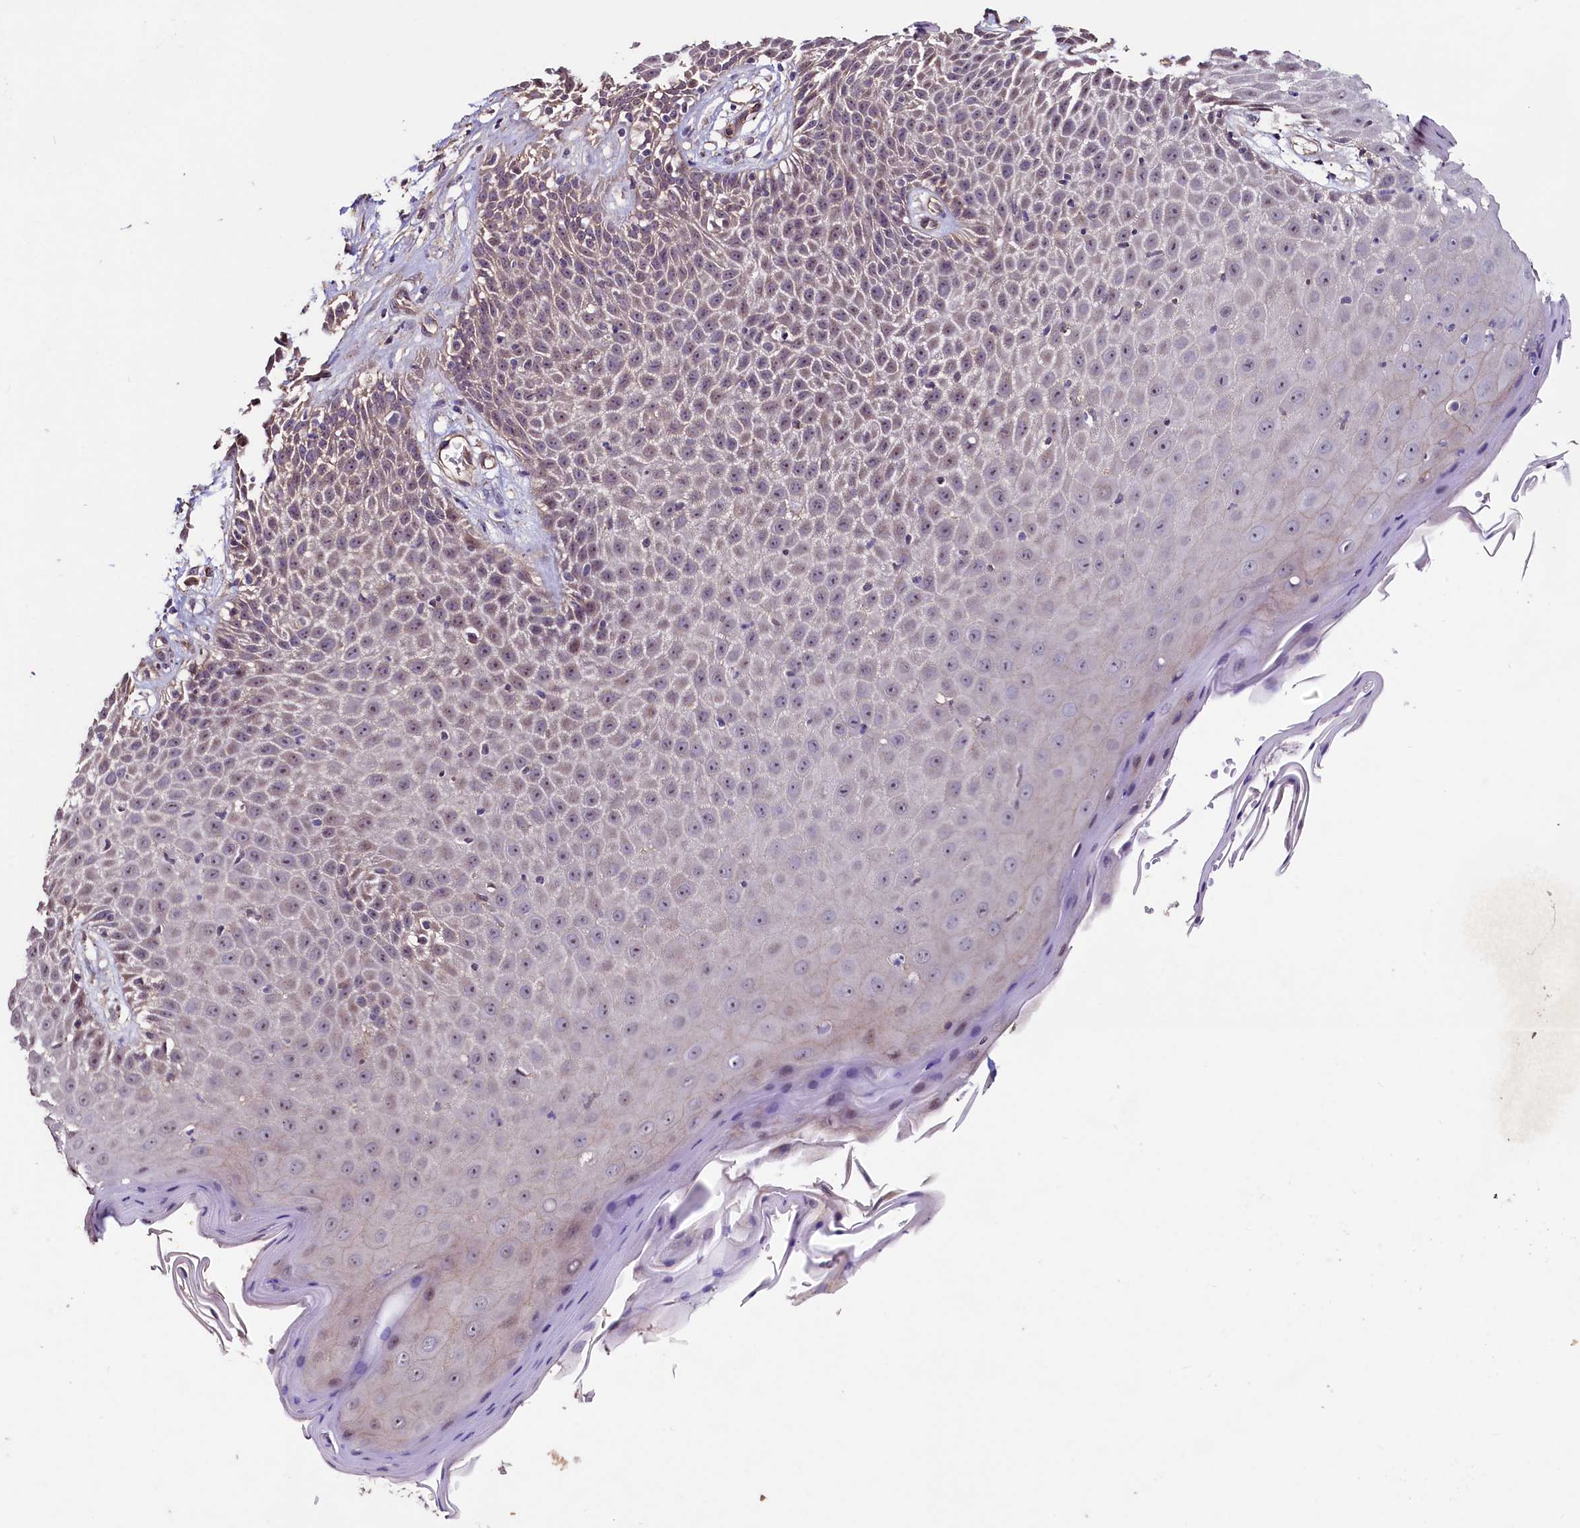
{"staining": {"intensity": "weak", "quantity": "<25%", "location": "nuclear"}, "tissue": "skin", "cell_type": "Epidermal cells", "image_type": "normal", "snomed": [{"axis": "morphology", "description": "Normal tissue, NOS"}, {"axis": "topography", "description": "Vulva"}], "caption": "High magnification brightfield microscopy of unremarkable skin stained with DAB (3,3'-diaminobenzidine) (brown) and counterstained with hematoxylin (blue): epidermal cells show no significant positivity.", "gene": "PALM", "patient": {"sex": "female", "age": 68}}